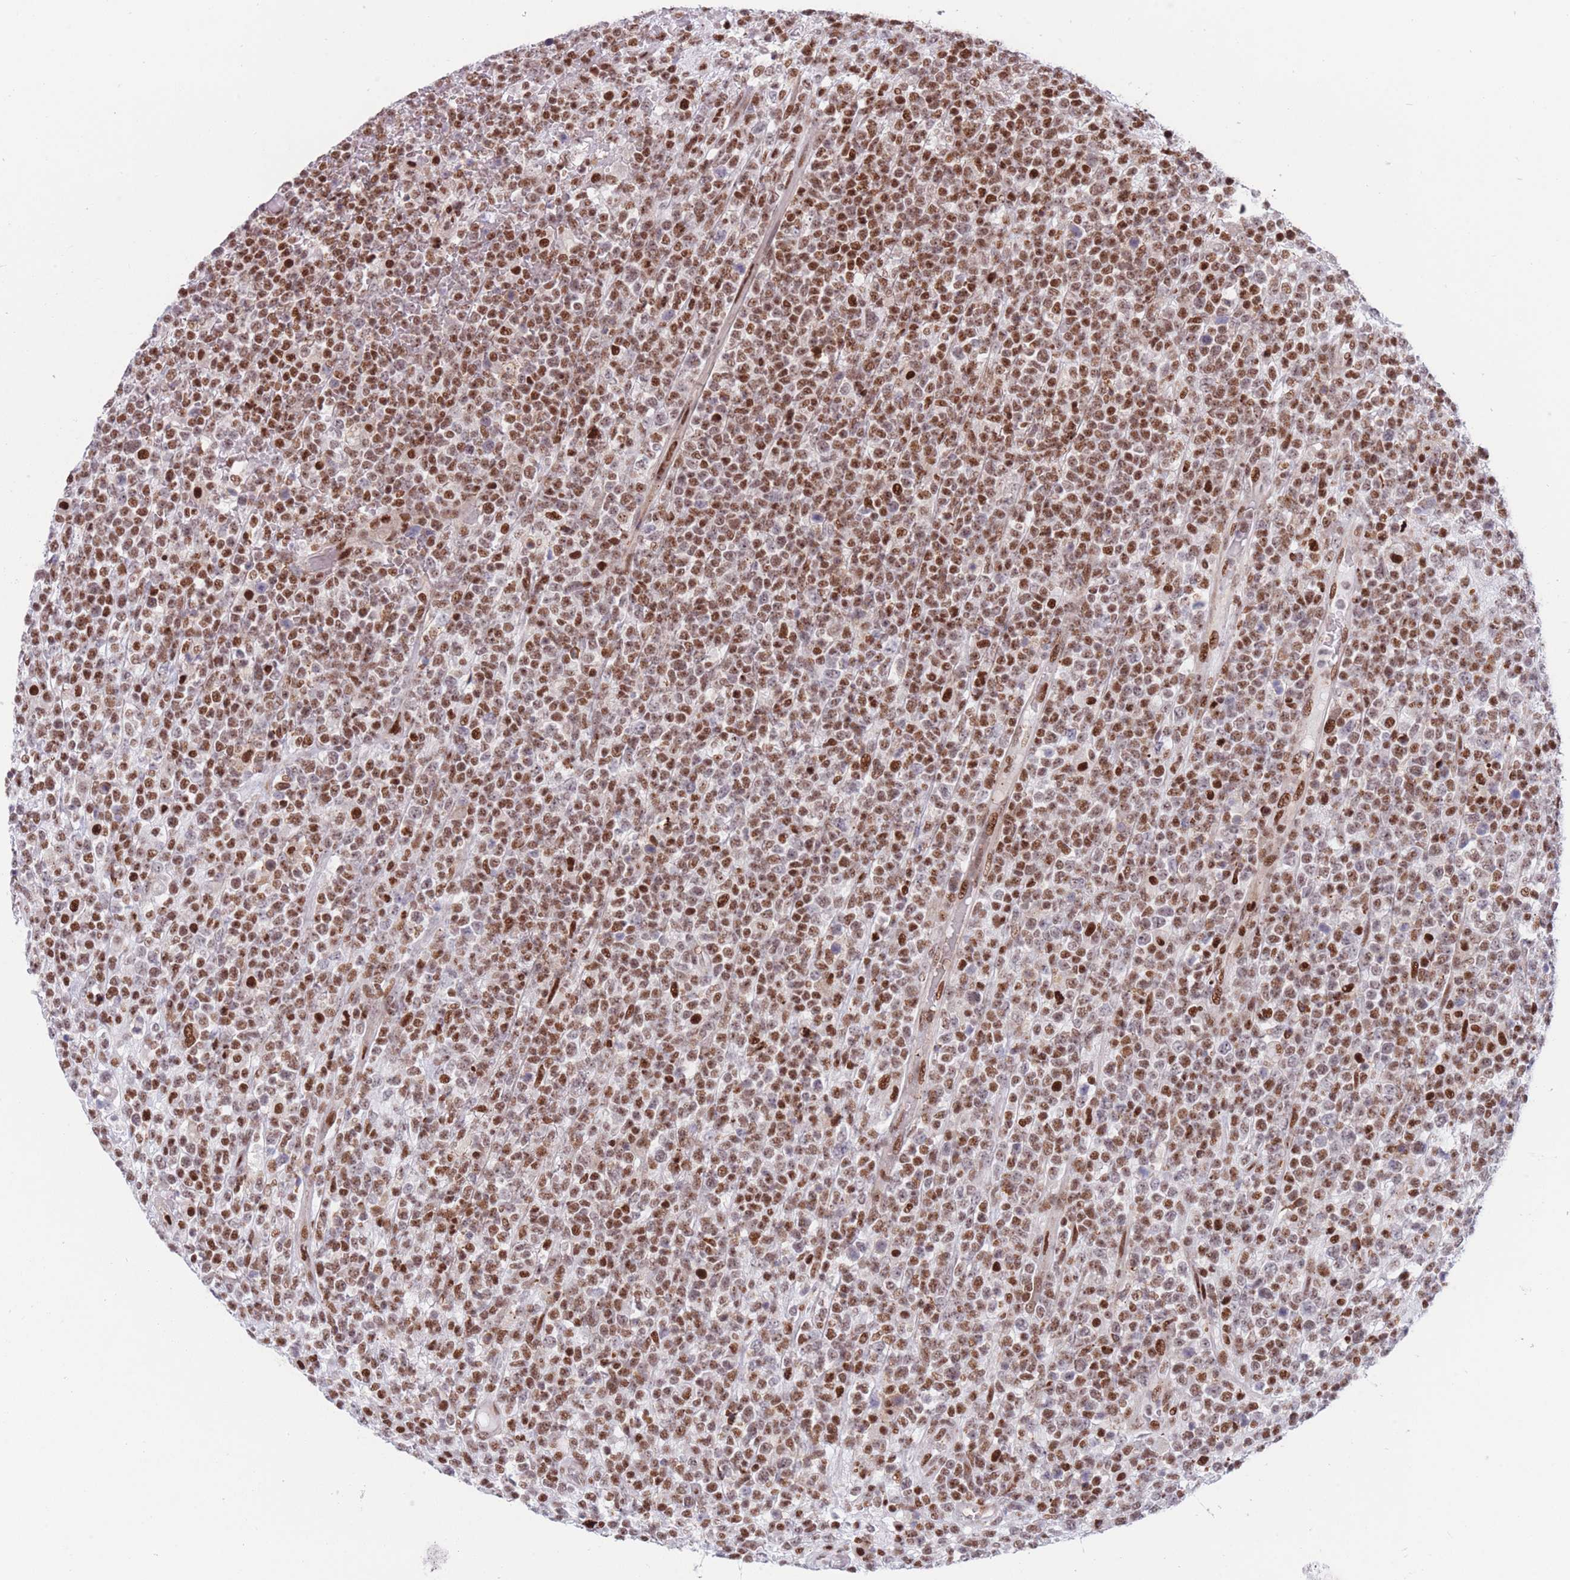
{"staining": {"intensity": "moderate", "quantity": ">75%", "location": "nuclear"}, "tissue": "lymphoma", "cell_type": "Tumor cells", "image_type": "cancer", "snomed": [{"axis": "morphology", "description": "Malignant lymphoma, non-Hodgkin's type, High grade"}, {"axis": "topography", "description": "Colon"}], "caption": "Immunohistochemical staining of lymphoma displays medium levels of moderate nuclear positivity in approximately >75% of tumor cells. (DAB = brown stain, brightfield microscopy at high magnification).", "gene": "DNAJC3", "patient": {"sex": "female", "age": 53}}